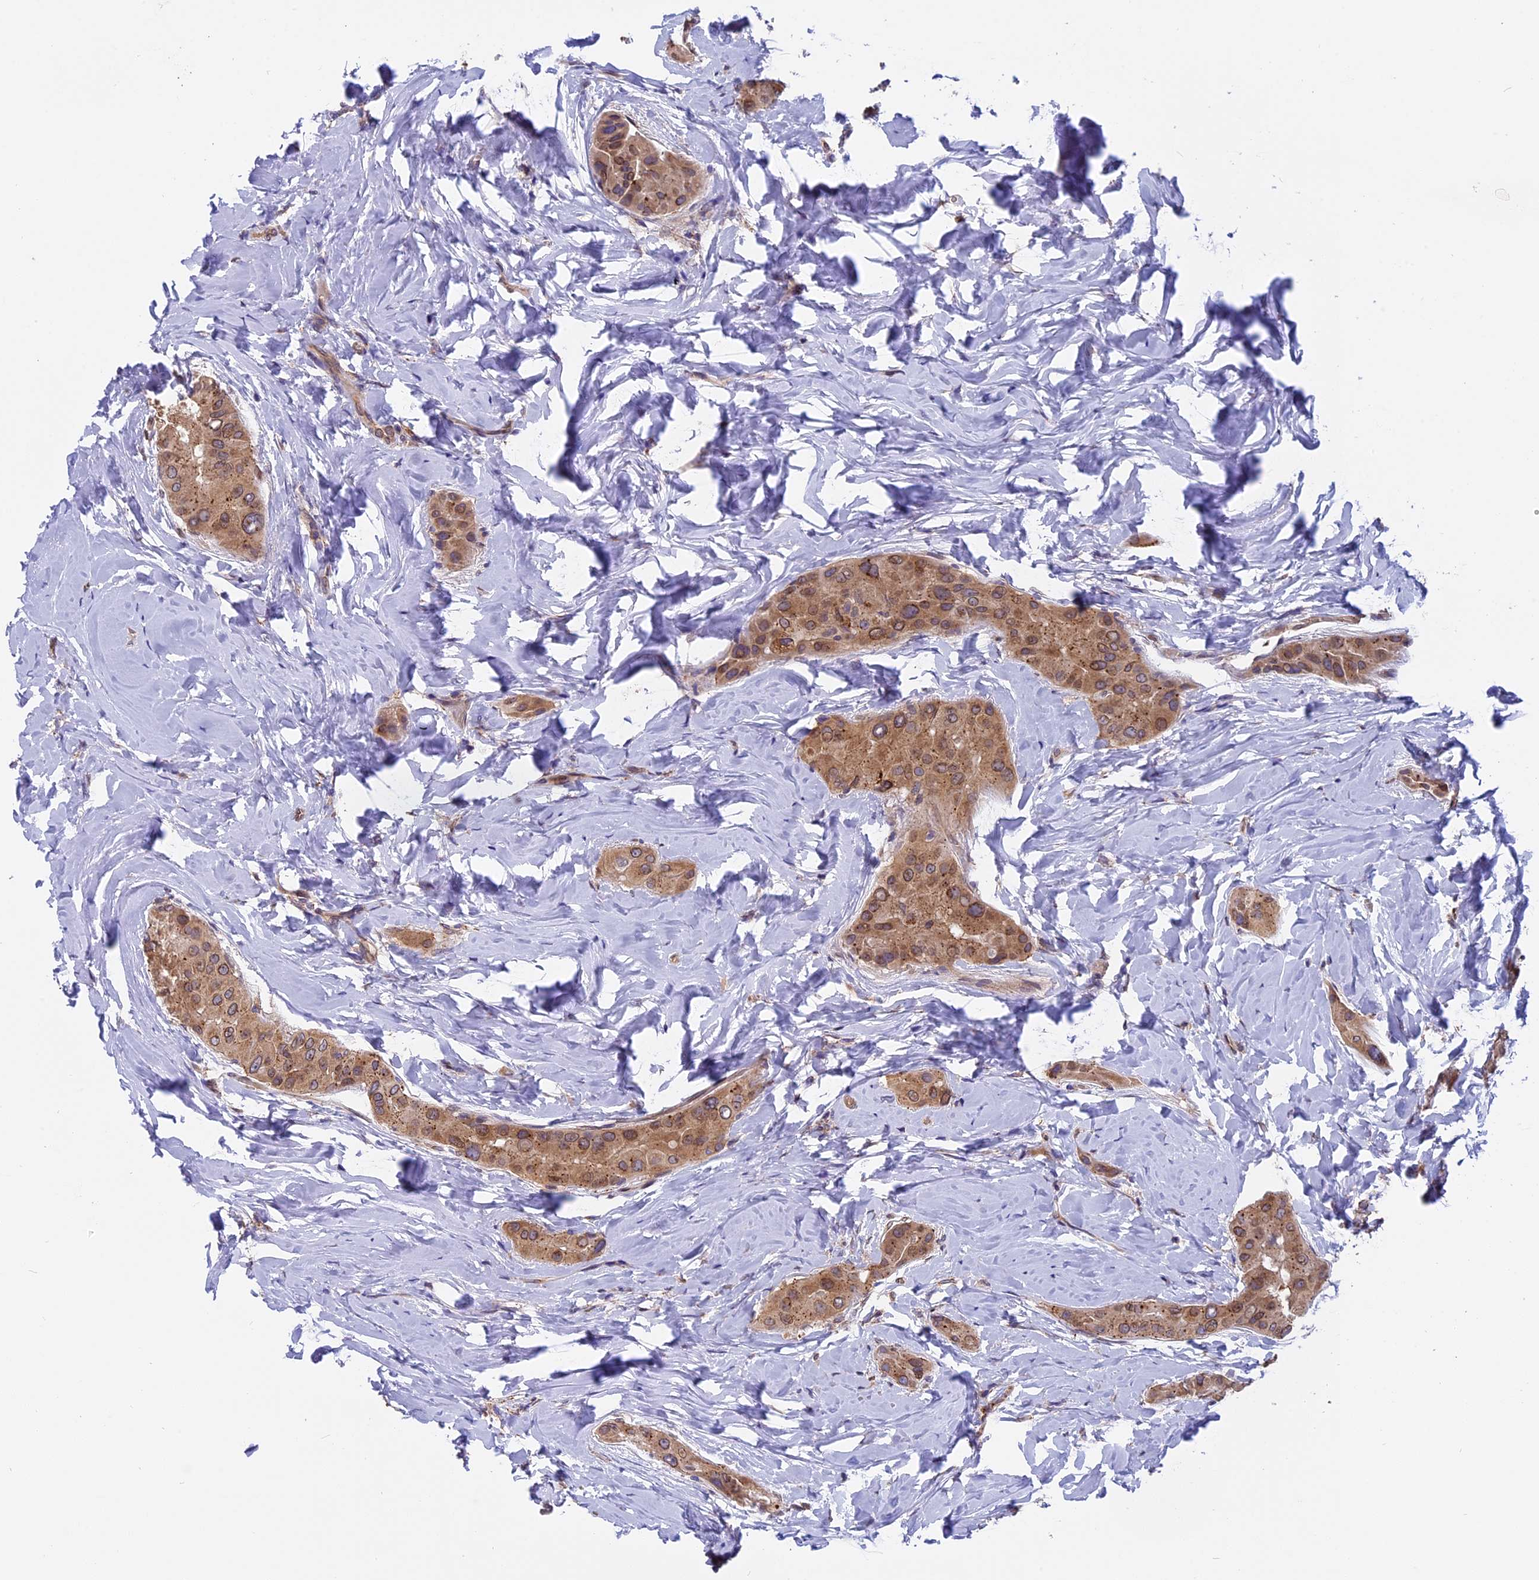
{"staining": {"intensity": "moderate", "quantity": ">75%", "location": "cytoplasmic/membranous,nuclear"}, "tissue": "thyroid cancer", "cell_type": "Tumor cells", "image_type": "cancer", "snomed": [{"axis": "morphology", "description": "Papillary adenocarcinoma, NOS"}, {"axis": "topography", "description": "Thyroid gland"}], "caption": "This histopathology image displays immunohistochemistry staining of thyroid cancer, with medium moderate cytoplasmic/membranous and nuclear positivity in about >75% of tumor cells.", "gene": "CHMP2A", "patient": {"sex": "male", "age": 33}}